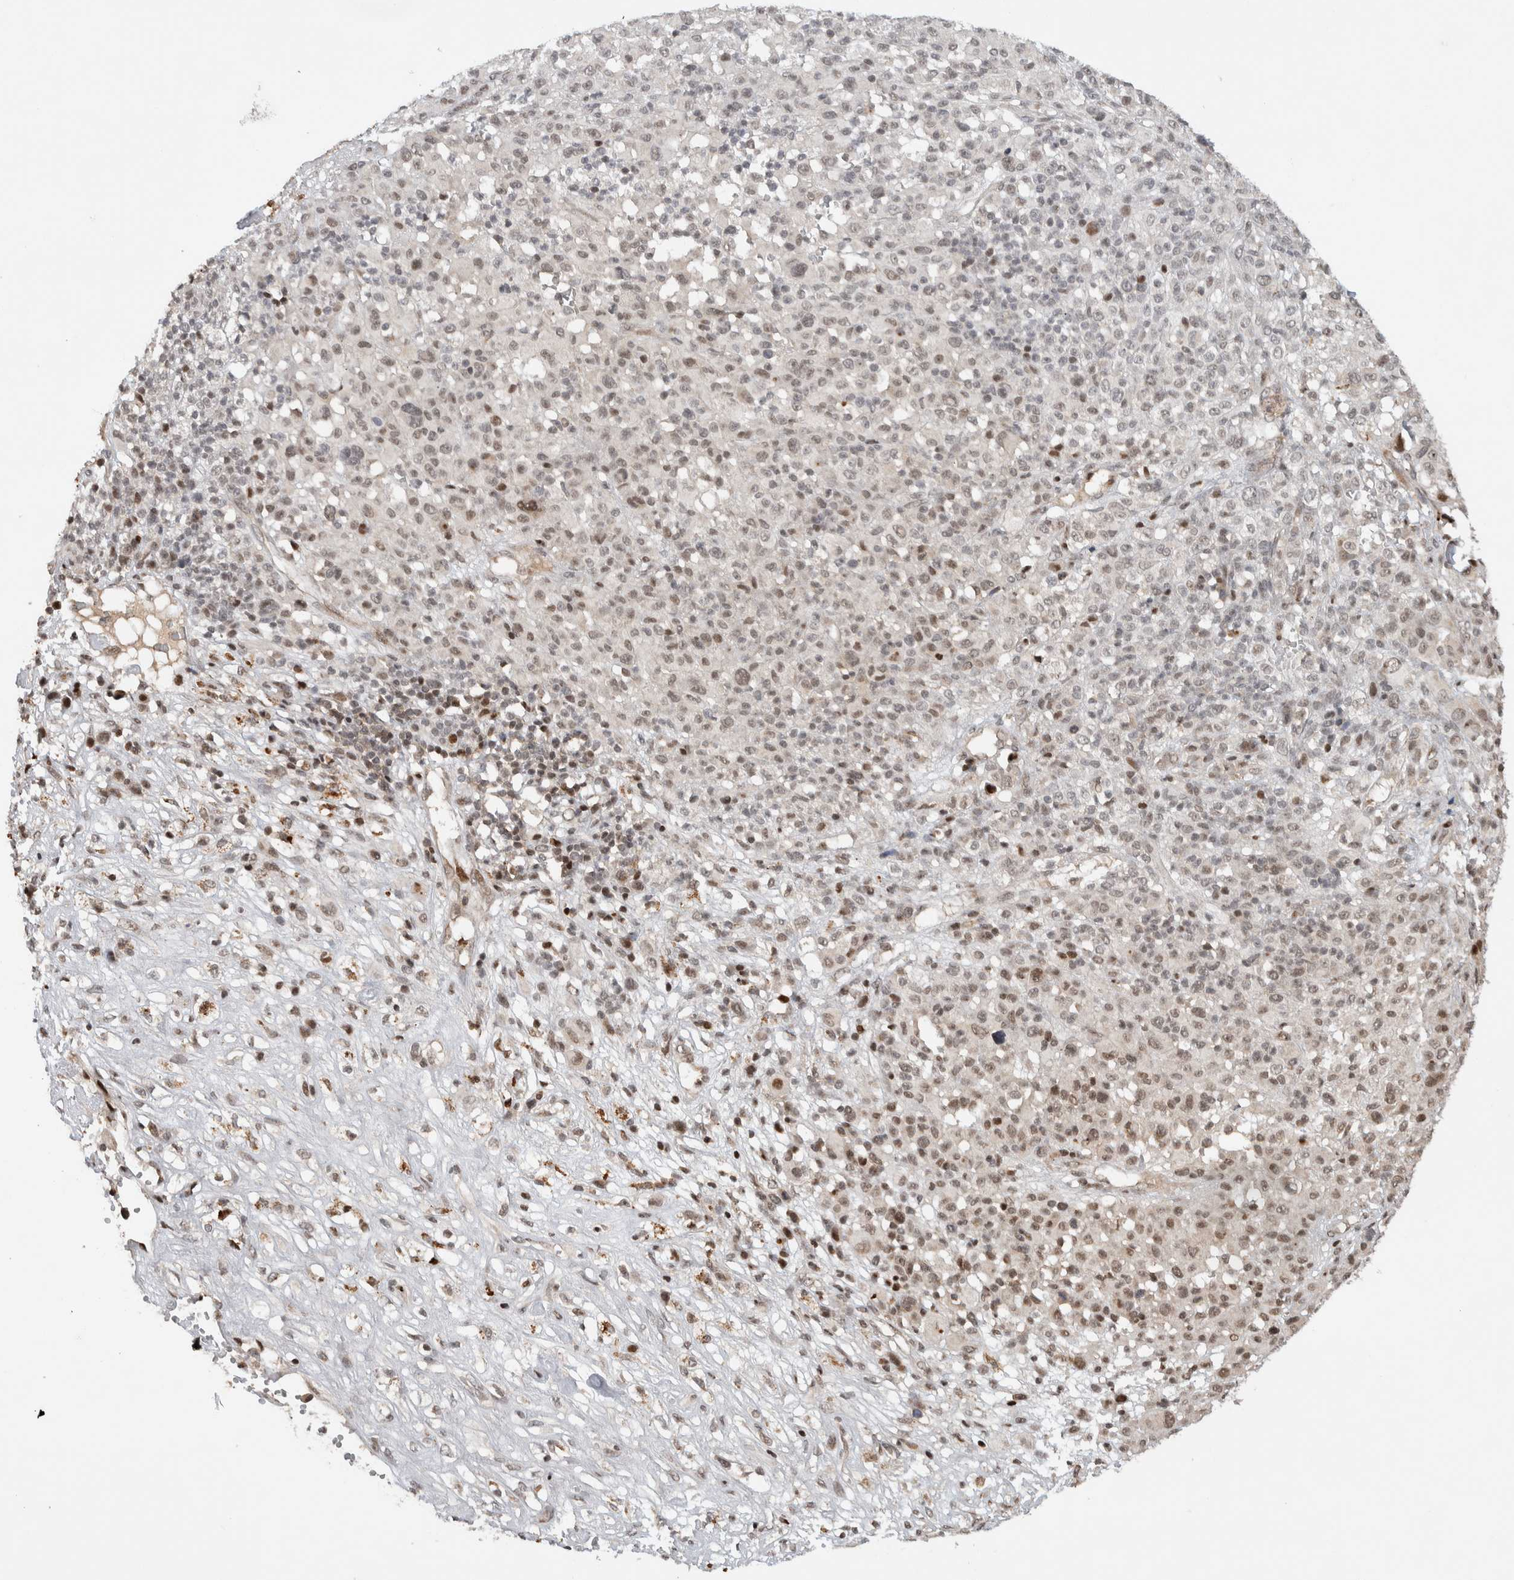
{"staining": {"intensity": "weak", "quantity": "<25%", "location": "nuclear"}, "tissue": "melanoma", "cell_type": "Tumor cells", "image_type": "cancer", "snomed": [{"axis": "morphology", "description": "Malignant melanoma, Metastatic site"}, {"axis": "topography", "description": "Skin"}], "caption": "Immunohistochemistry (IHC) histopathology image of neoplastic tissue: human malignant melanoma (metastatic site) stained with DAB (3,3'-diaminobenzidine) shows no significant protein expression in tumor cells.", "gene": "ZNF521", "patient": {"sex": "female", "age": 74}}